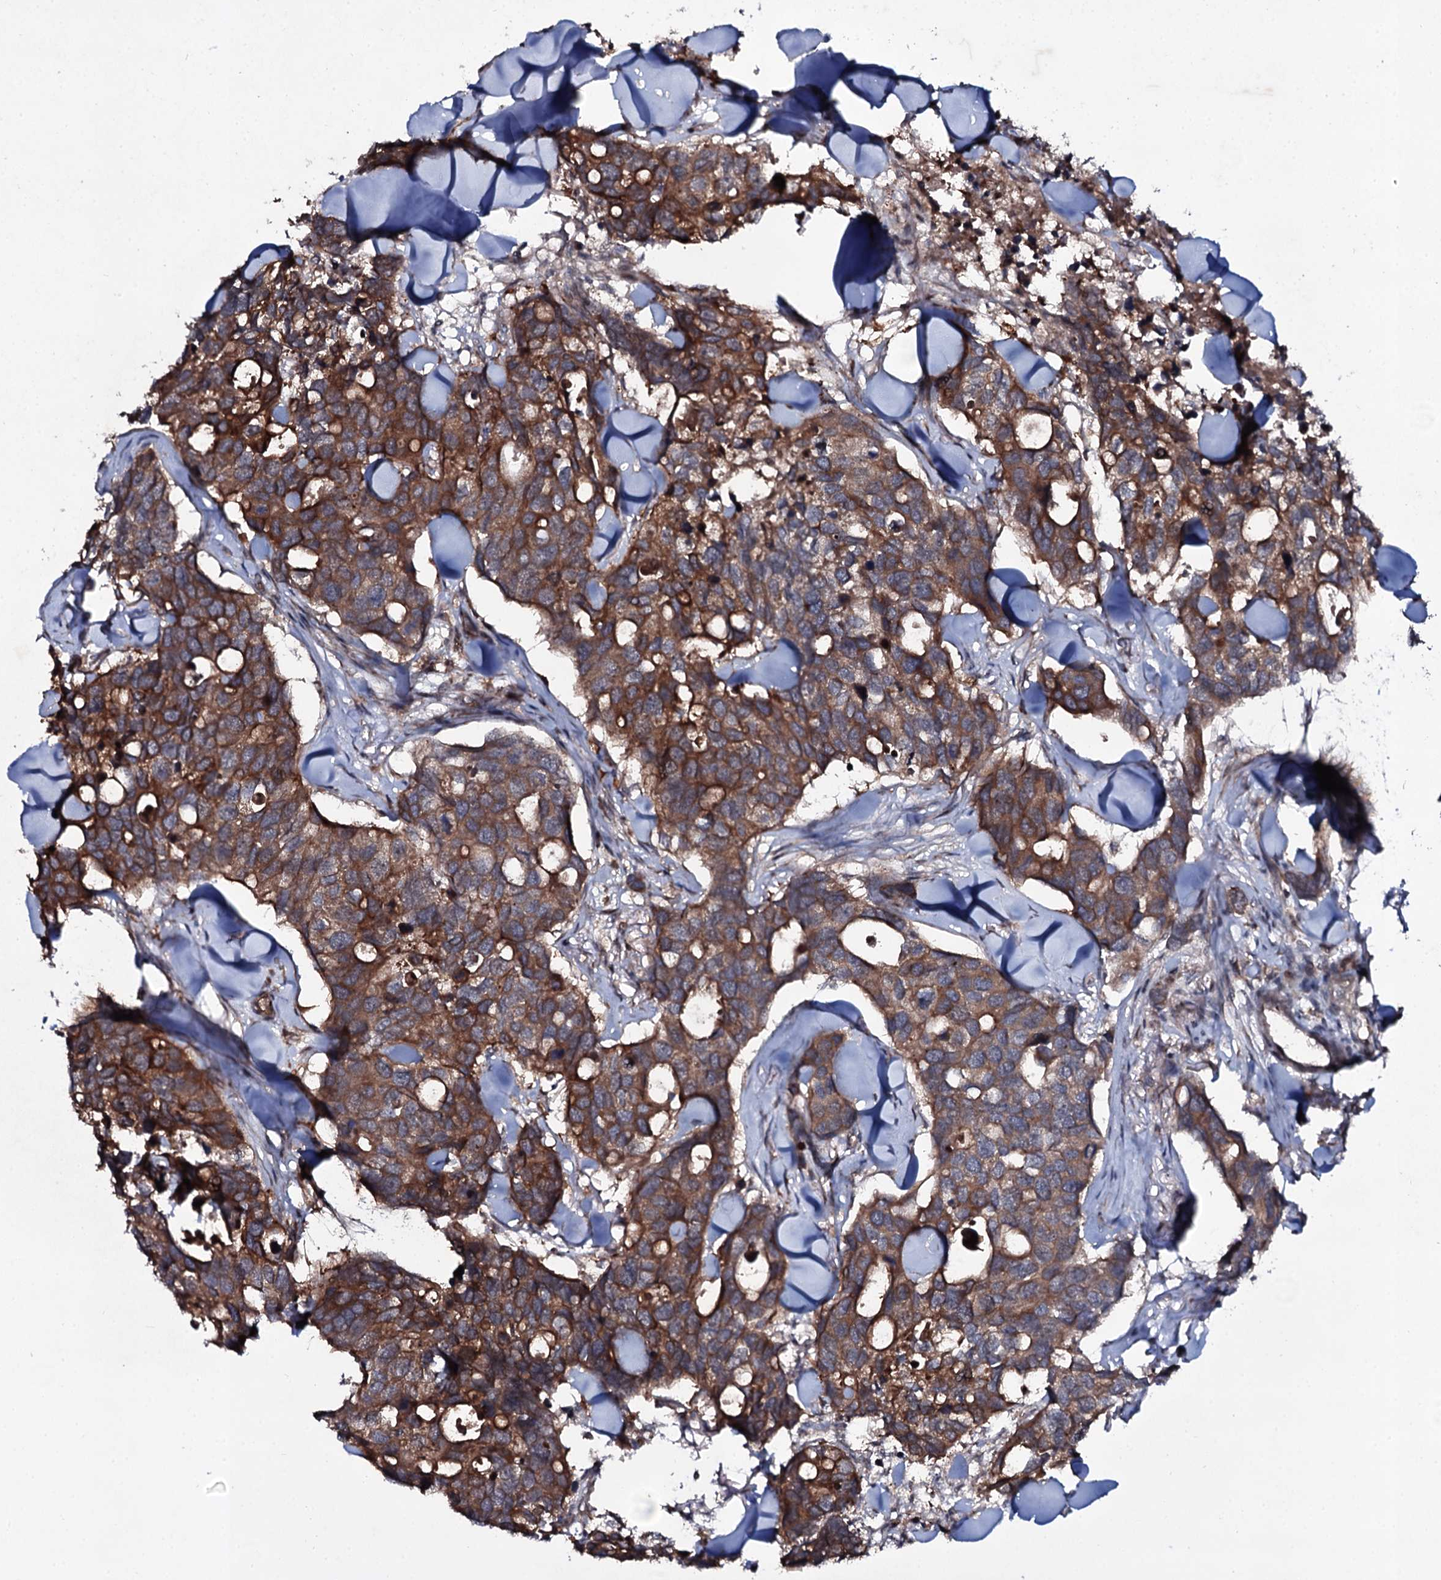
{"staining": {"intensity": "moderate", "quantity": ">75%", "location": "cytoplasmic/membranous"}, "tissue": "breast cancer", "cell_type": "Tumor cells", "image_type": "cancer", "snomed": [{"axis": "morphology", "description": "Duct carcinoma"}, {"axis": "topography", "description": "Breast"}], "caption": "A brown stain shows moderate cytoplasmic/membranous positivity of a protein in human breast cancer tumor cells.", "gene": "SNAP23", "patient": {"sex": "female", "age": 83}}